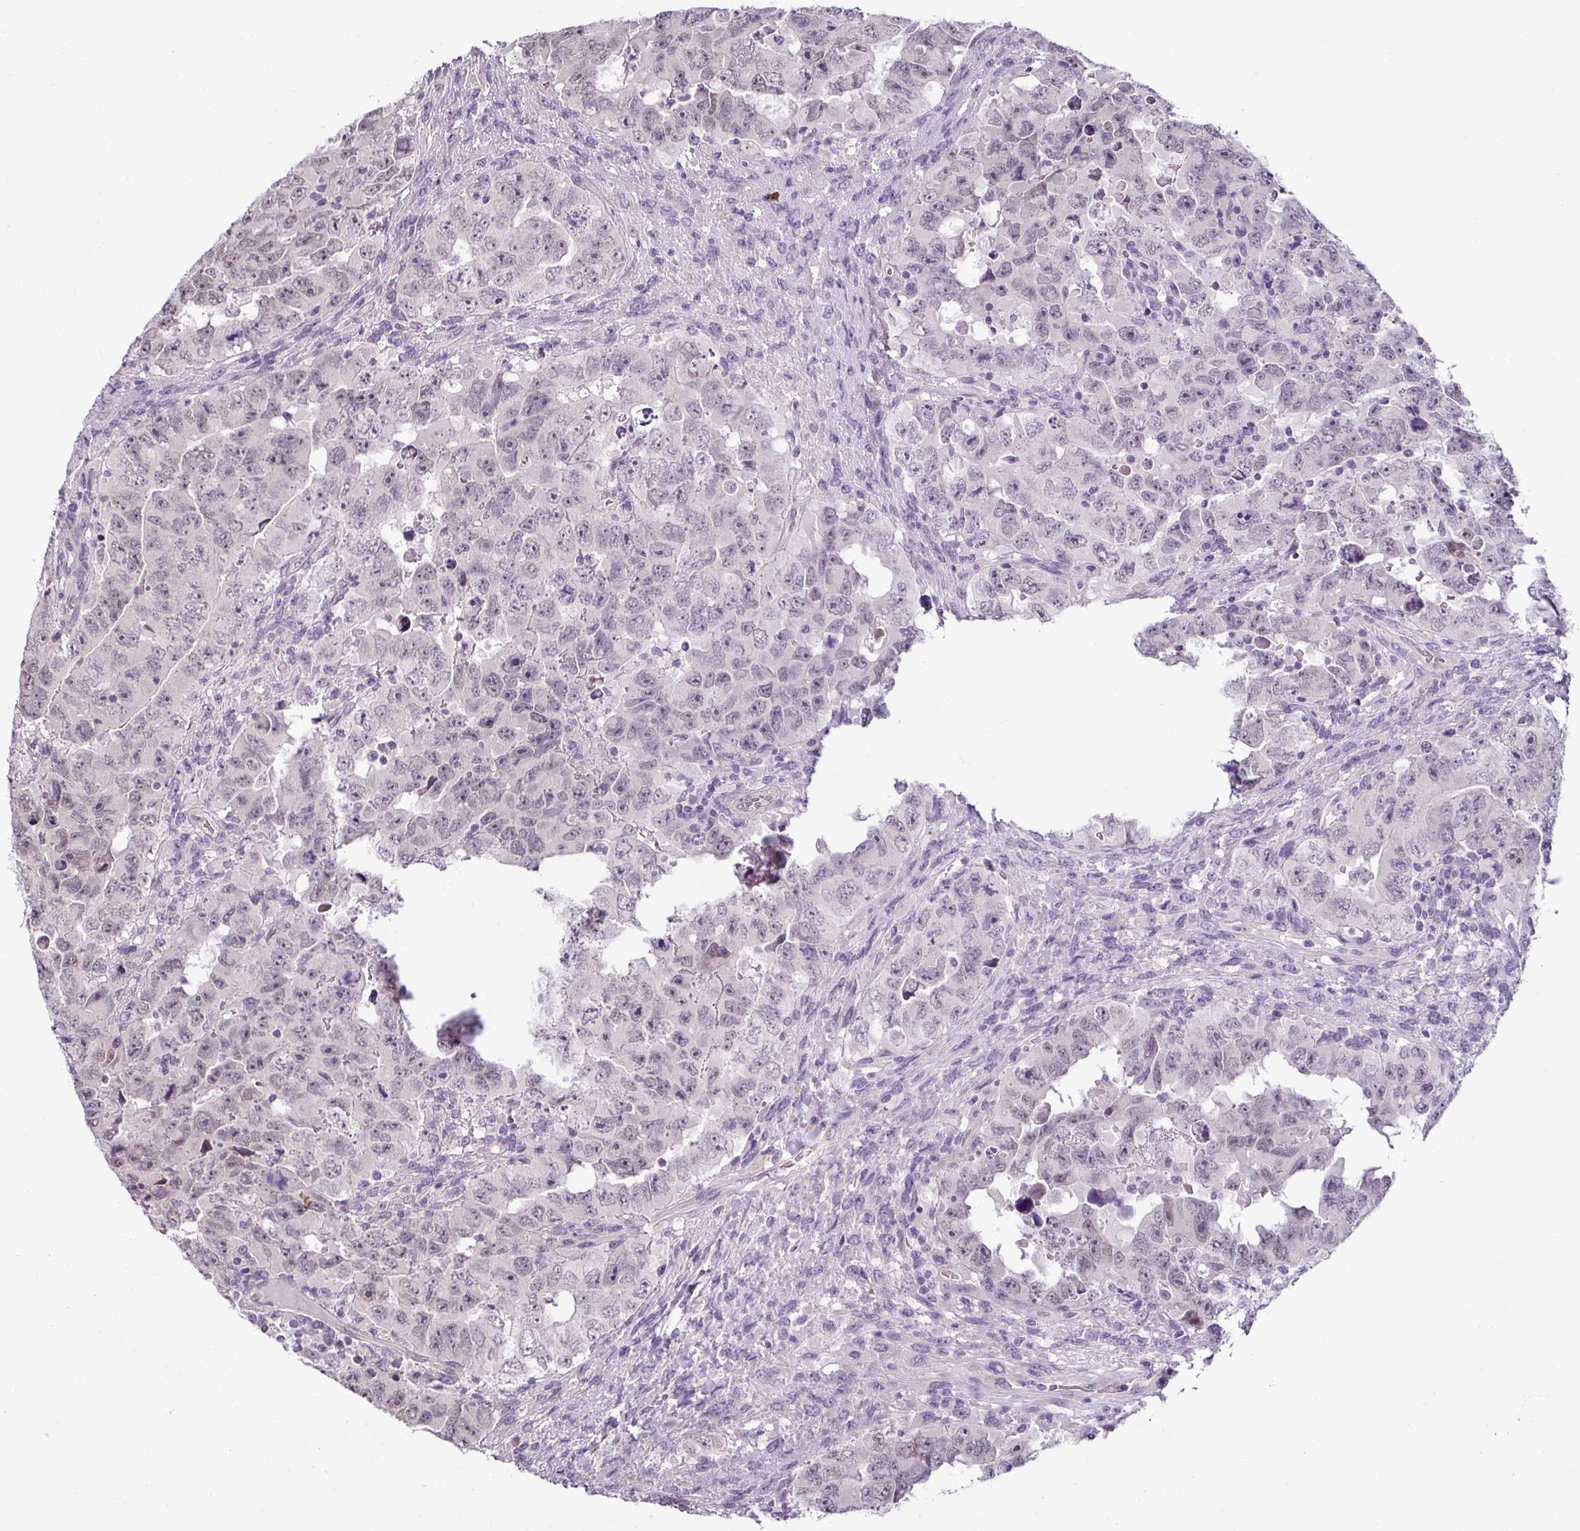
{"staining": {"intensity": "negative", "quantity": "none", "location": "none"}, "tissue": "testis cancer", "cell_type": "Tumor cells", "image_type": "cancer", "snomed": [{"axis": "morphology", "description": "Carcinoma, Embryonal, NOS"}, {"axis": "topography", "description": "Testis"}], "caption": "High magnification brightfield microscopy of embryonal carcinoma (testis) stained with DAB (3,3'-diaminobenzidine) (brown) and counterstained with hematoxylin (blue): tumor cells show no significant positivity.", "gene": "OR52D1", "patient": {"sex": "male", "age": 24}}